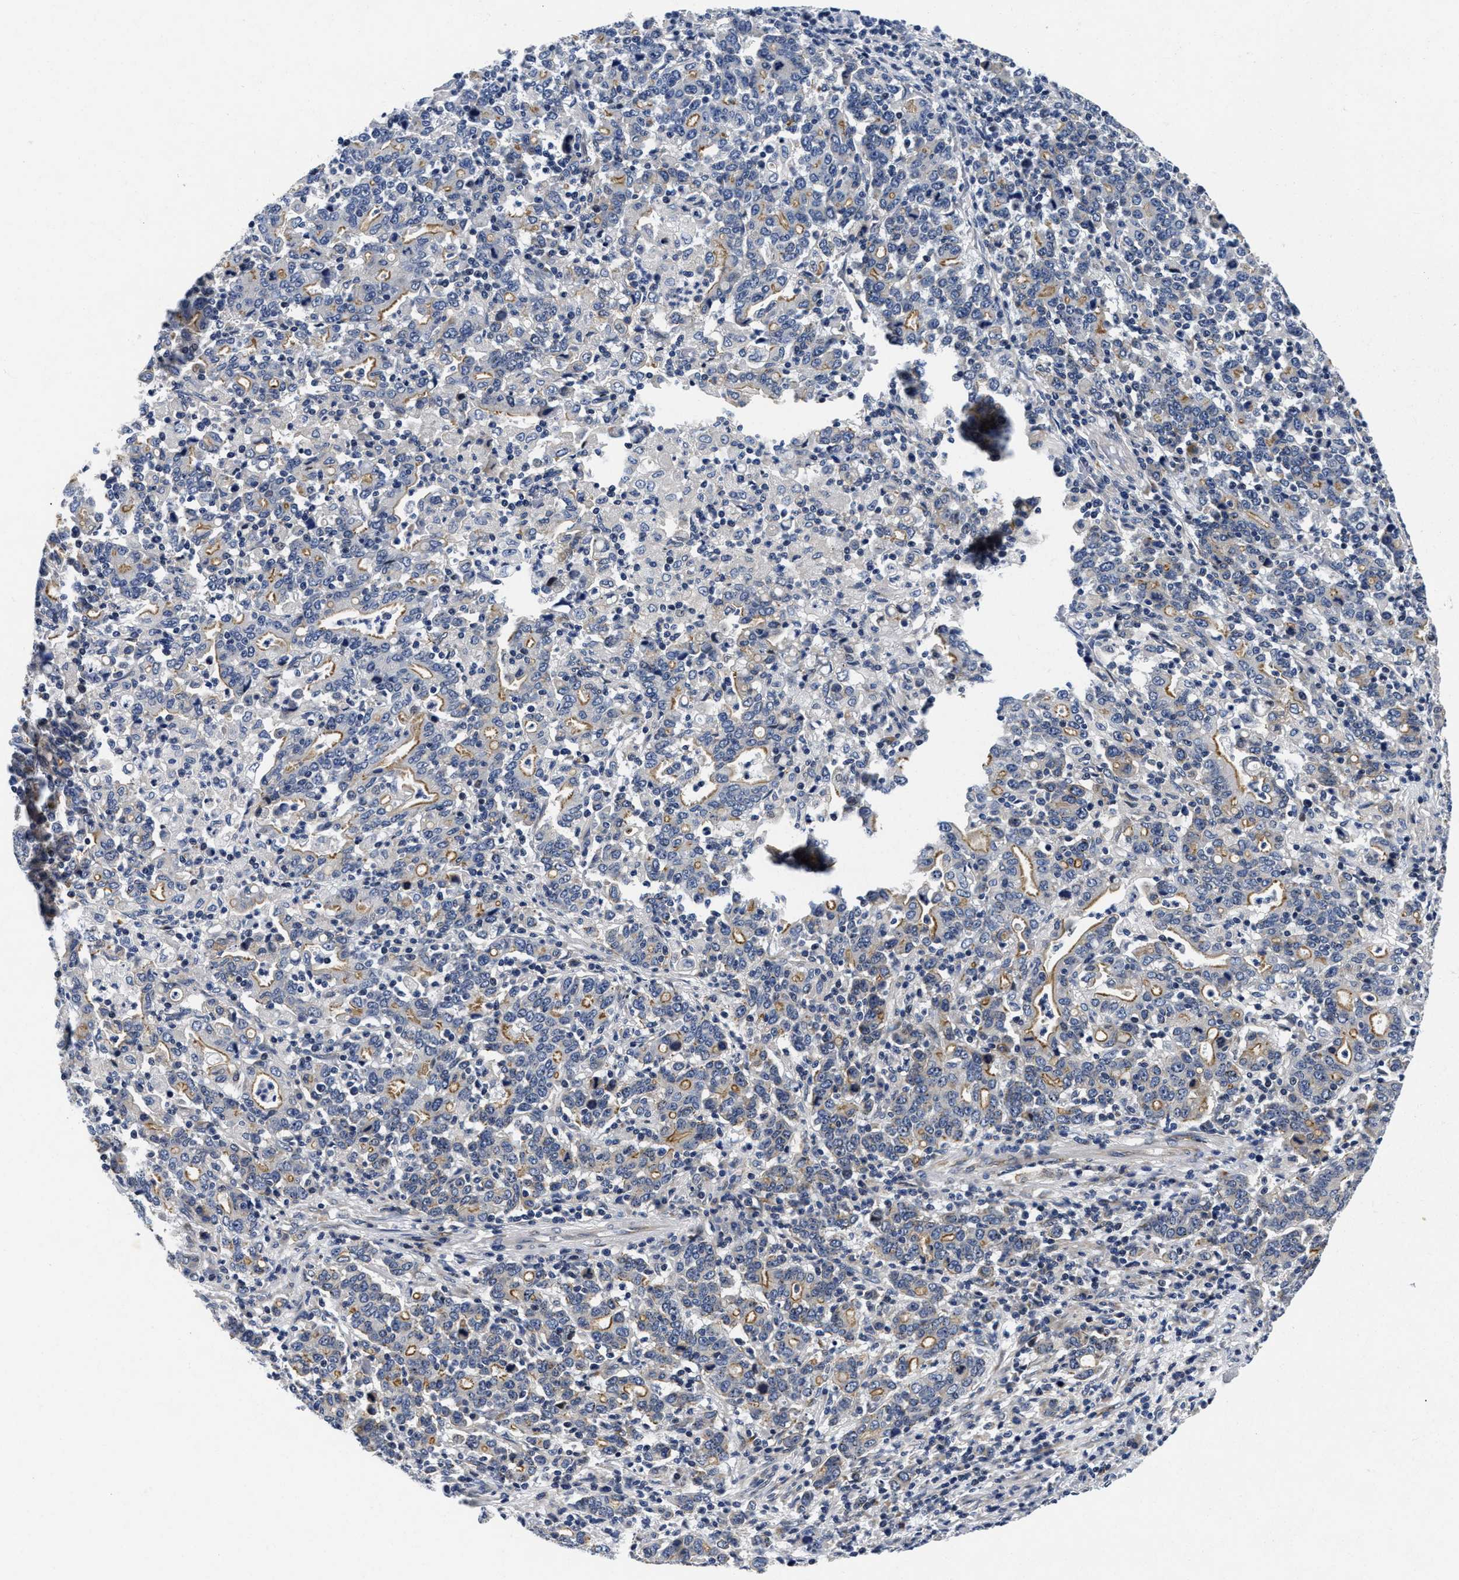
{"staining": {"intensity": "moderate", "quantity": "25%-75%", "location": "cytoplasmic/membranous"}, "tissue": "stomach cancer", "cell_type": "Tumor cells", "image_type": "cancer", "snomed": [{"axis": "morphology", "description": "Adenocarcinoma, NOS"}, {"axis": "topography", "description": "Stomach, upper"}], "caption": "Human stomach cancer stained with a brown dye demonstrates moderate cytoplasmic/membranous positive positivity in approximately 25%-75% of tumor cells.", "gene": "LAD1", "patient": {"sex": "male", "age": 69}}